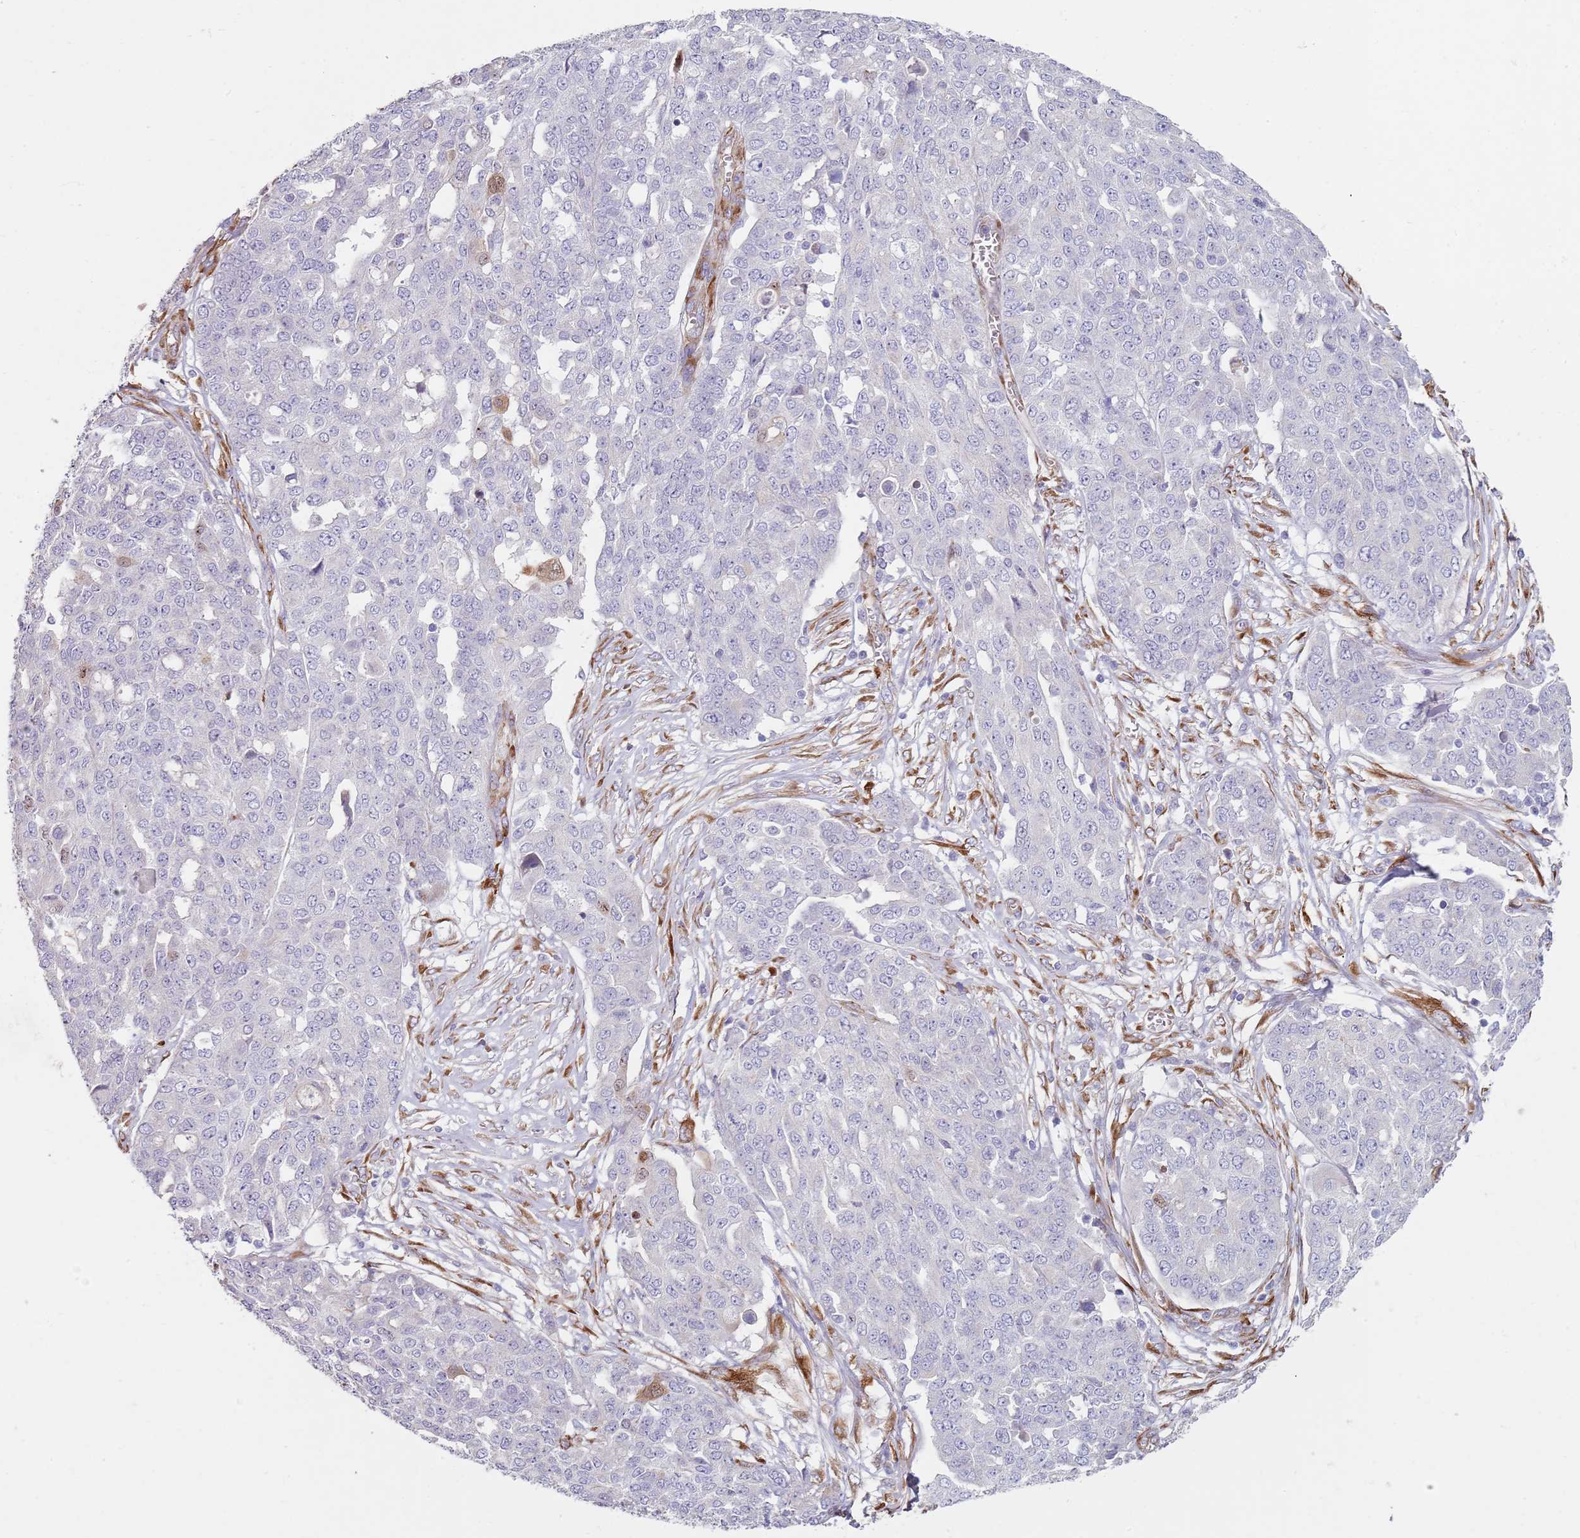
{"staining": {"intensity": "negative", "quantity": "none", "location": "none"}, "tissue": "ovarian cancer", "cell_type": "Tumor cells", "image_type": "cancer", "snomed": [{"axis": "morphology", "description": "Cystadenocarcinoma, serous, NOS"}, {"axis": "topography", "description": "Soft tissue"}, {"axis": "topography", "description": "Ovary"}], "caption": "Ovarian cancer stained for a protein using immunohistochemistry (IHC) exhibits no positivity tumor cells.", "gene": "PHLPP2", "patient": {"sex": "female", "age": 57}}